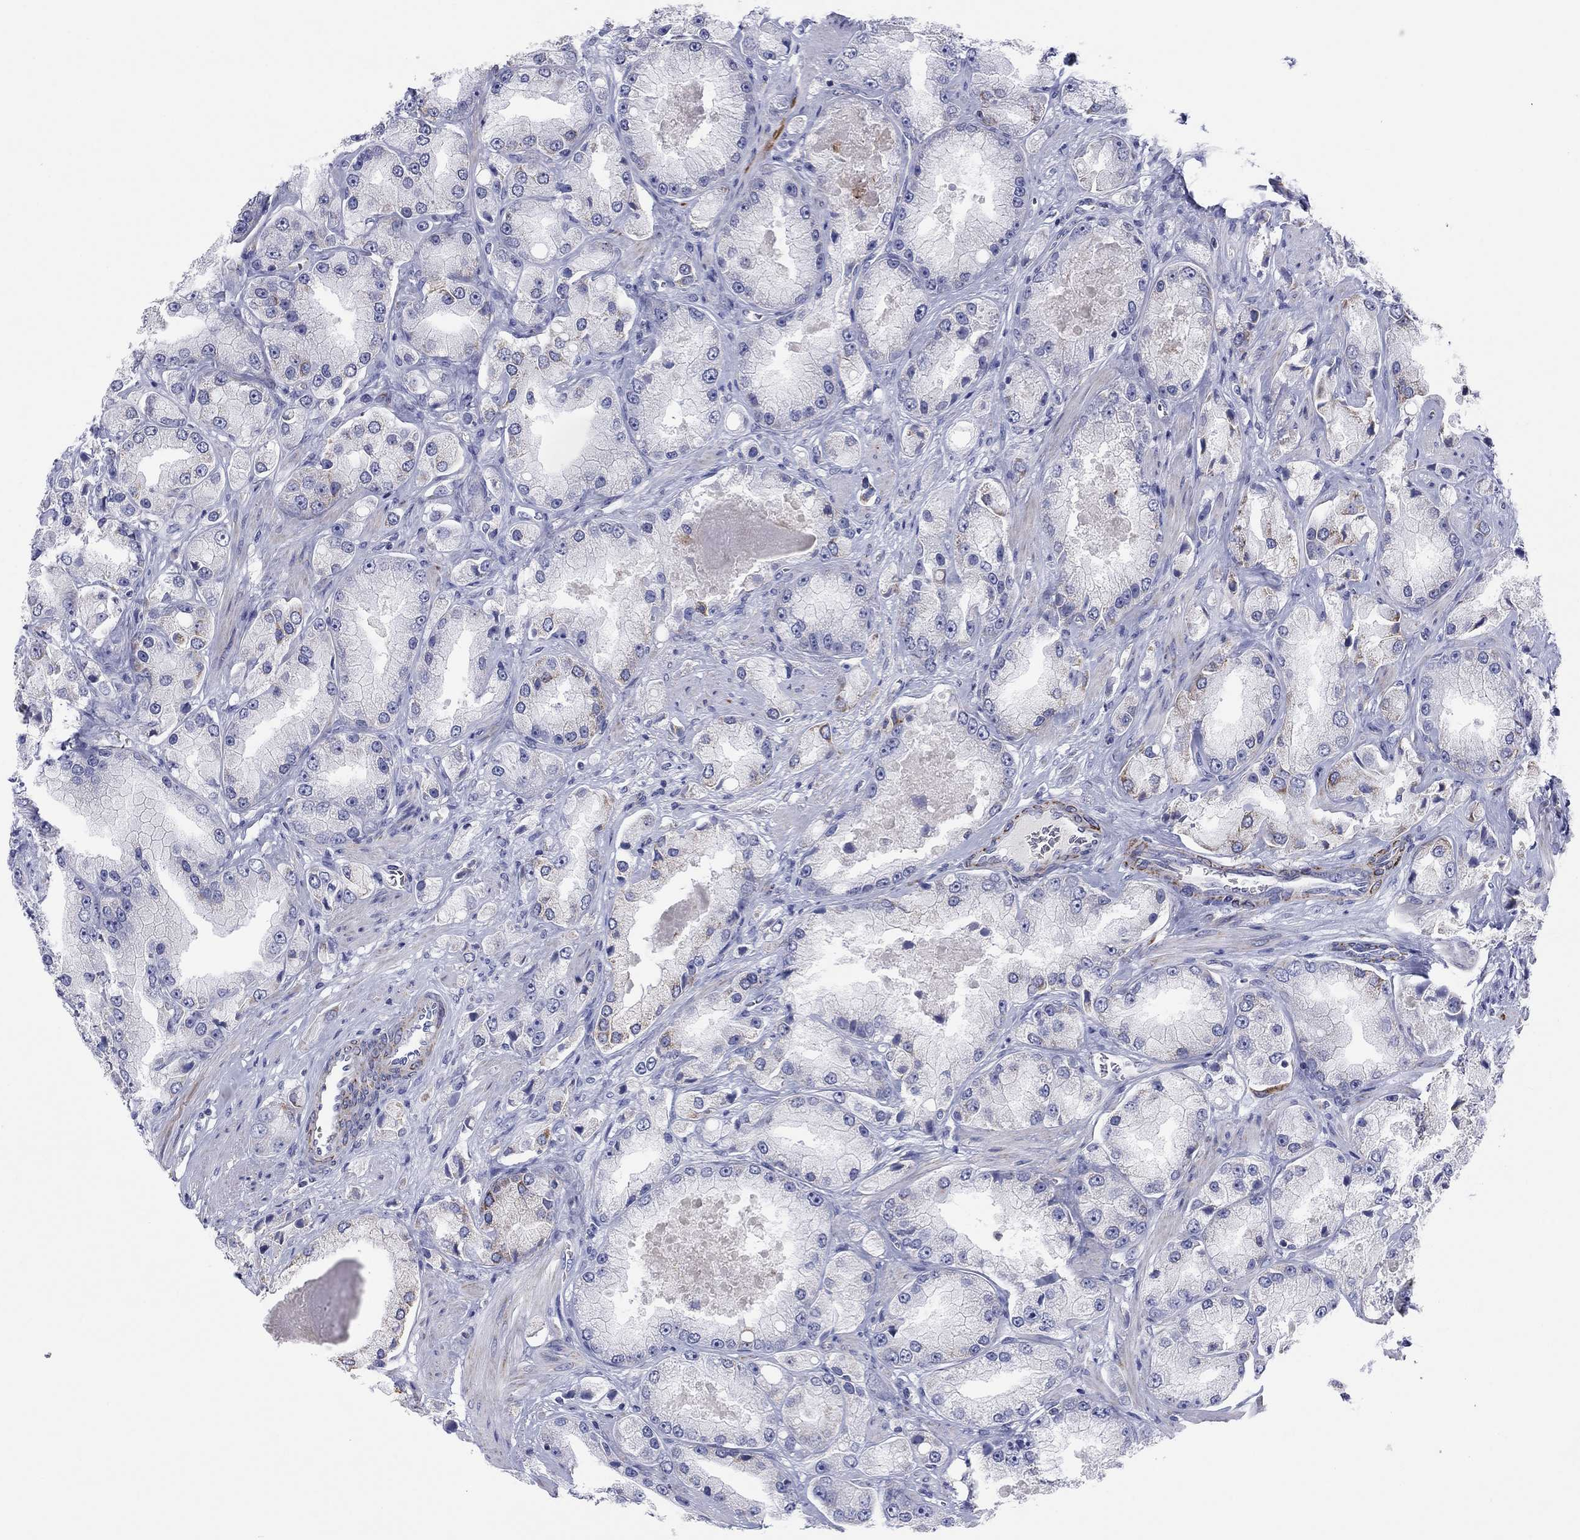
{"staining": {"intensity": "moderate", "quantity": "<25%", "location": "cytoplasmic/membranous"}, "tissue": "prostate cancer", "cell_type": "Tumor cells", "image_type": "cancer", "snomed": [{"axis": "morphology", "description": "Adenocarcinoma, NOS"}, {"axis": "topography", "description": "Prostate and seminal vesicle, NOS"}, {"axis": "topography", "description": "Prostate"}], "caption": "Immunohistochemistry (DAB) staining of prostate cancer (adenocarcinoma) displays moderate cytoplasmic/membranous protein positivity in approximately <25% of tumor cells.", "gene": "MGST3", "patient": {"sex": "male", "age": 64}}